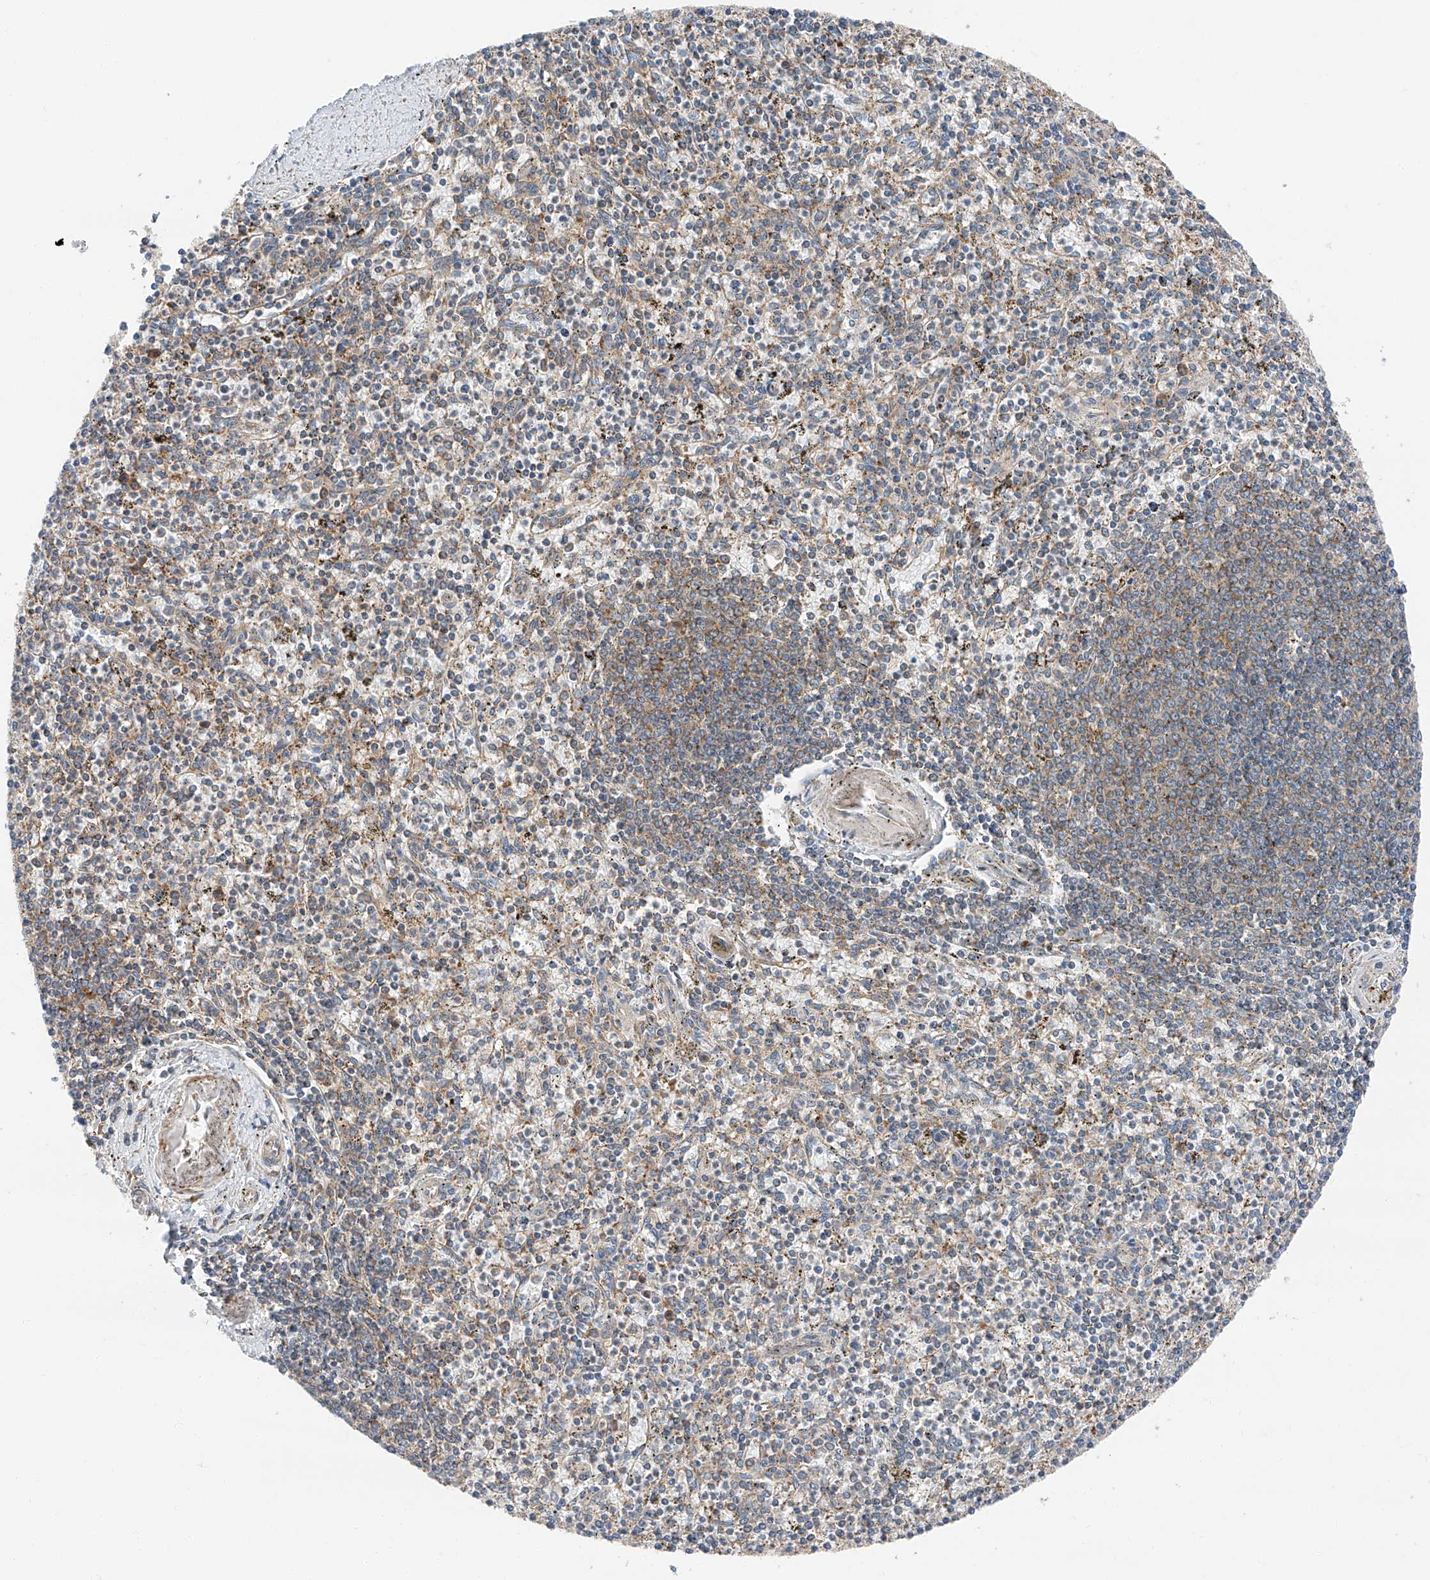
{"staining": {"intensity": "moderate", "quantity": "25%-75%", "location": "cytoplasmic/membranous"}, "tissue": "spleen", "cell_type": "Cells in red pulp", "image_type": "normal", "snomed": [{"axis": "morphology", "description": "Normal tissue, NOS"}, {"axis": "topography", "description": "Spleen"}], "caption": "IHC (DAB (3,3'-diaminobenzidine)) staining of normal human spleen reveals moderate cytoplasmic/membranous protein staining in about 25%-75% of cells in red pulp.", "gene": "ZC3H15", "patient": {"sex": "male", "age": 72}}